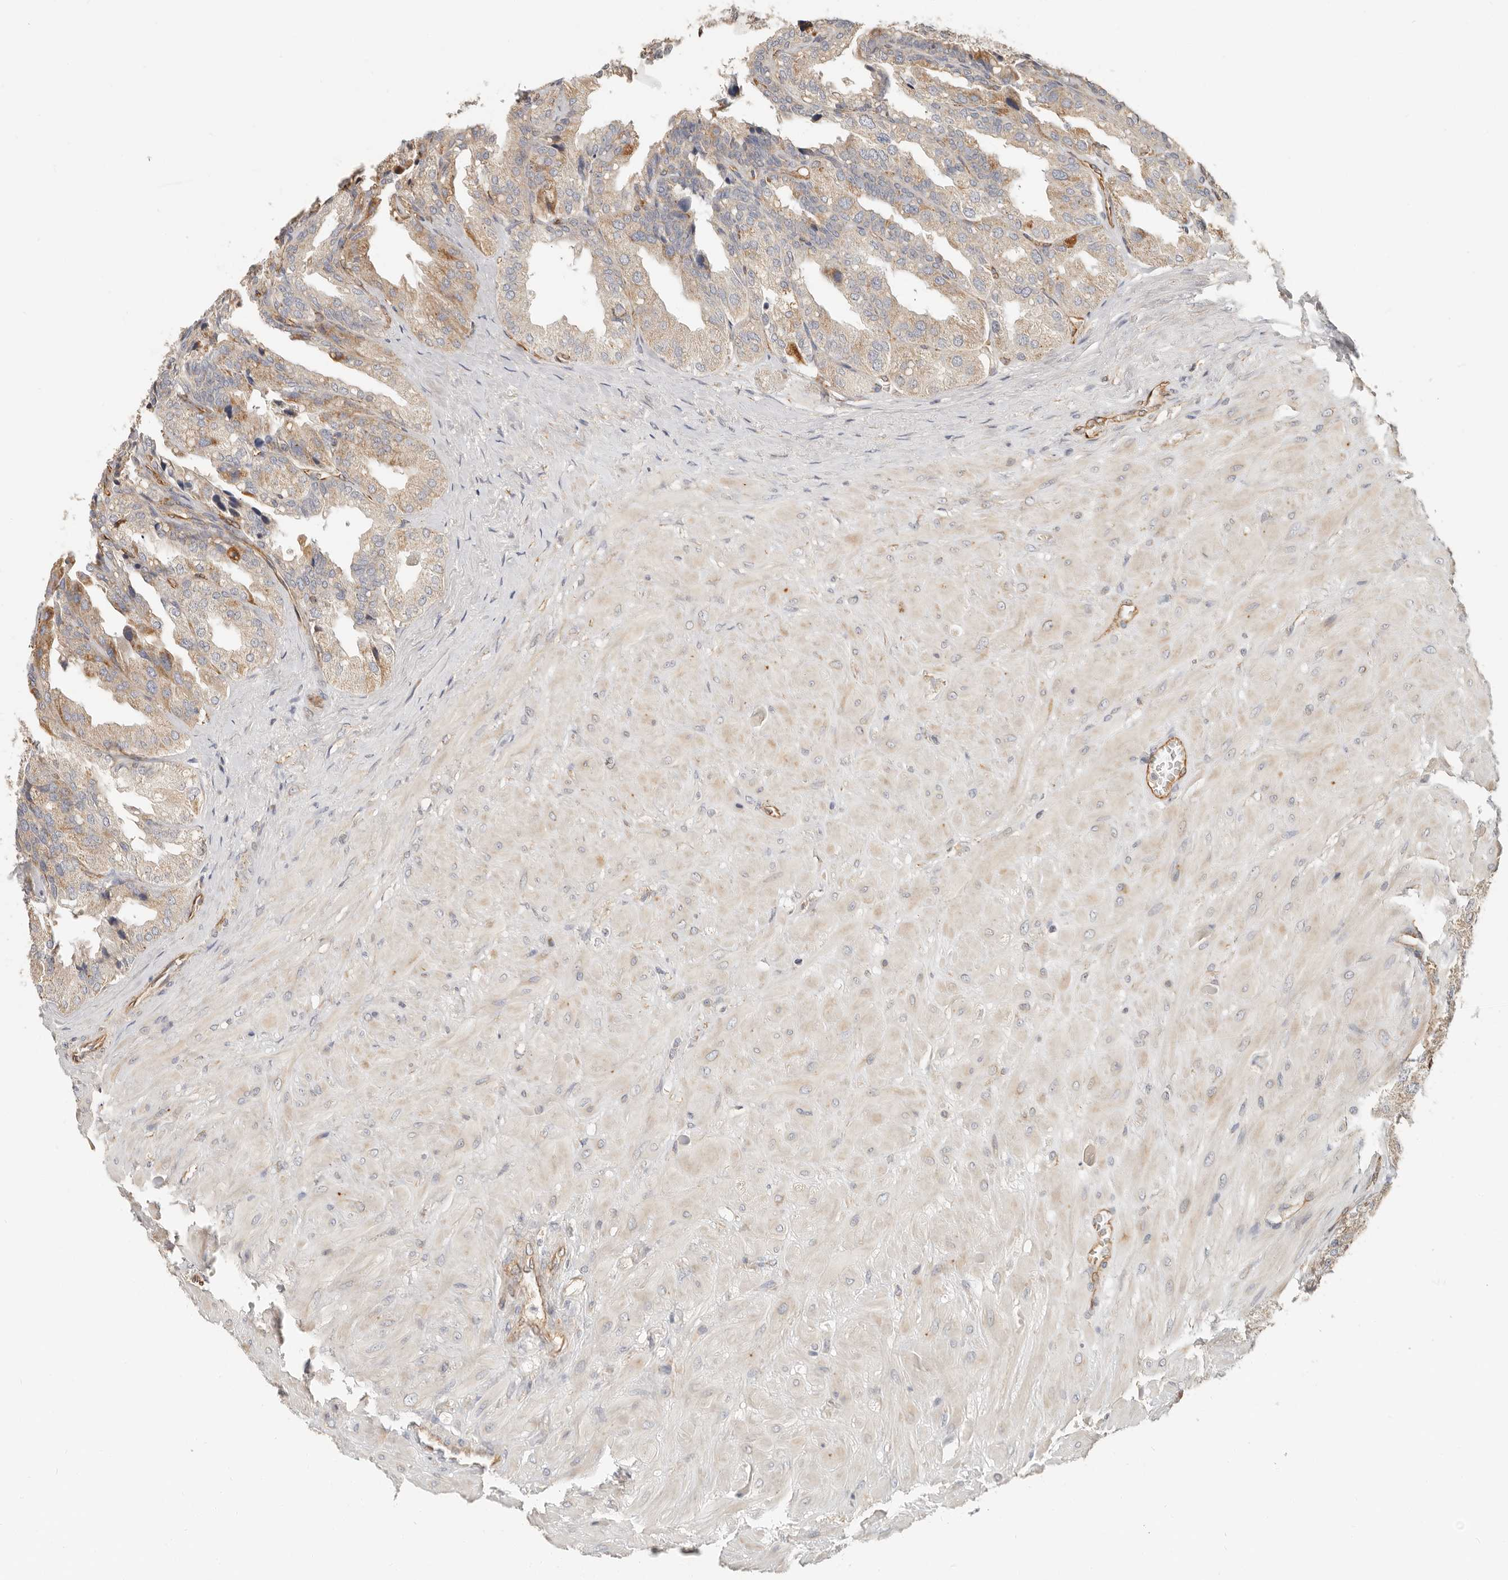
{"staining": {"intensity": "weak", "quantity": "25%-75%", "location": "cytoplasmic/membranous"}, "tissue": "seminal vesicle", "cell_type": "Glandular cells", "image_type": "normal", "snomed": [{"axis": "morphology", "description": "Normal tissue, NOS"}, {"axis": "topography", "description": "Prostate"}, {"axis": "topography", "description": "Seminal veicle"}], "caption": "A photomicrograph showing weak cytoplasmic/membranous expression in about 25%-75% of glandular cells in normal seminal vesicle, as visualized by brown immunohistochemical staining.", "gene": "SPRING1", "patient": {"sex": "male", "age": 51}}